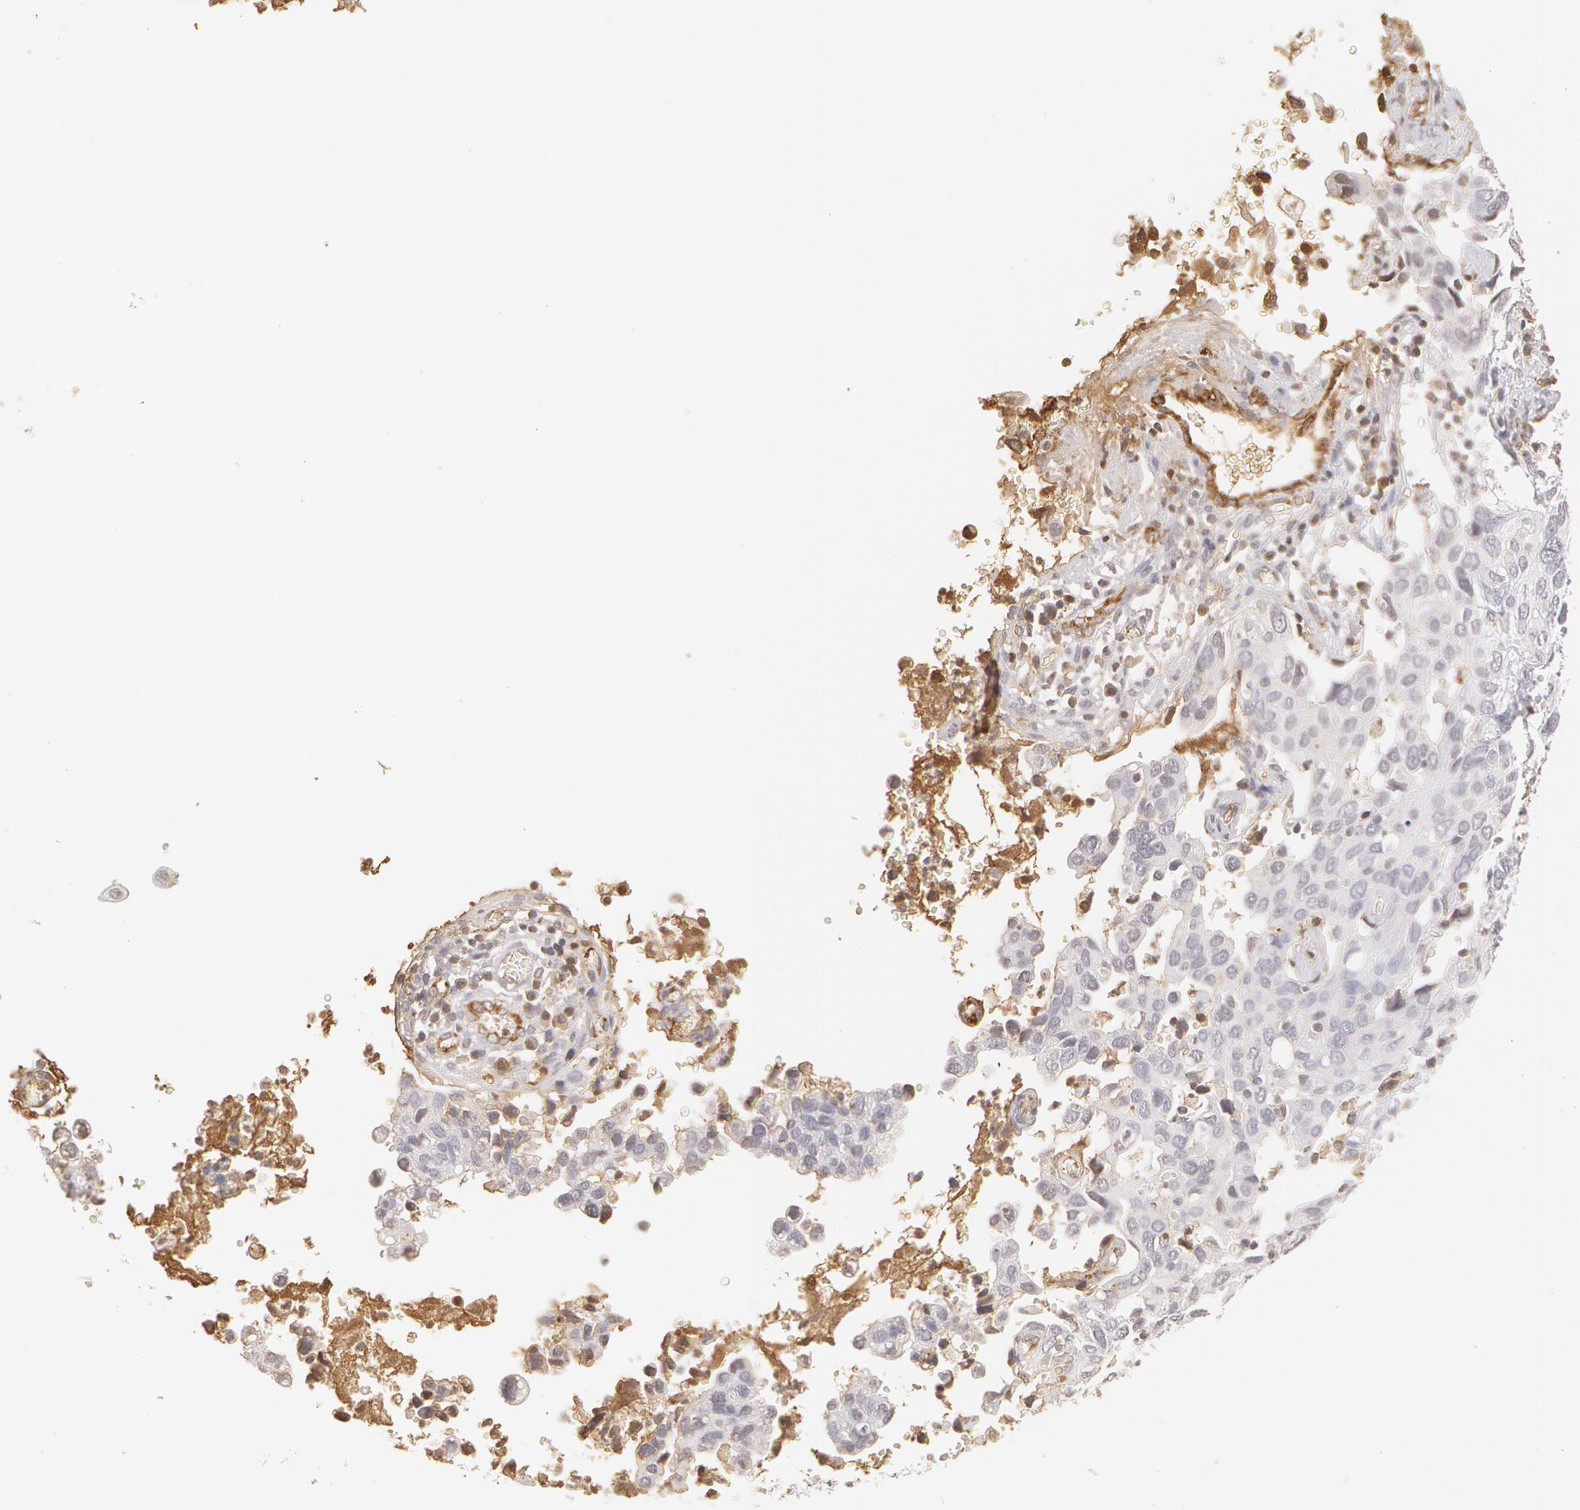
{"staining": {"intensity": "negative", "quantity": "none", "location": "none"}, "tissue": "cervical cancer", "cell_type": "Tumor cells", "image_type": "cancer", "snomed": [{"axis": "morphology", "description": "Normal tissue, NOS"}, {"axis": "morphology", "description": "Squamous cell carcinoma, NOS"}, {"axis": "topography", "description": "Cervix"}], "caption": "Tumor cells show no significant protein staining in cervical squamous cell carcinoma.", "gene": "VWF", "patient": {"sex": "female", "age": 45}}